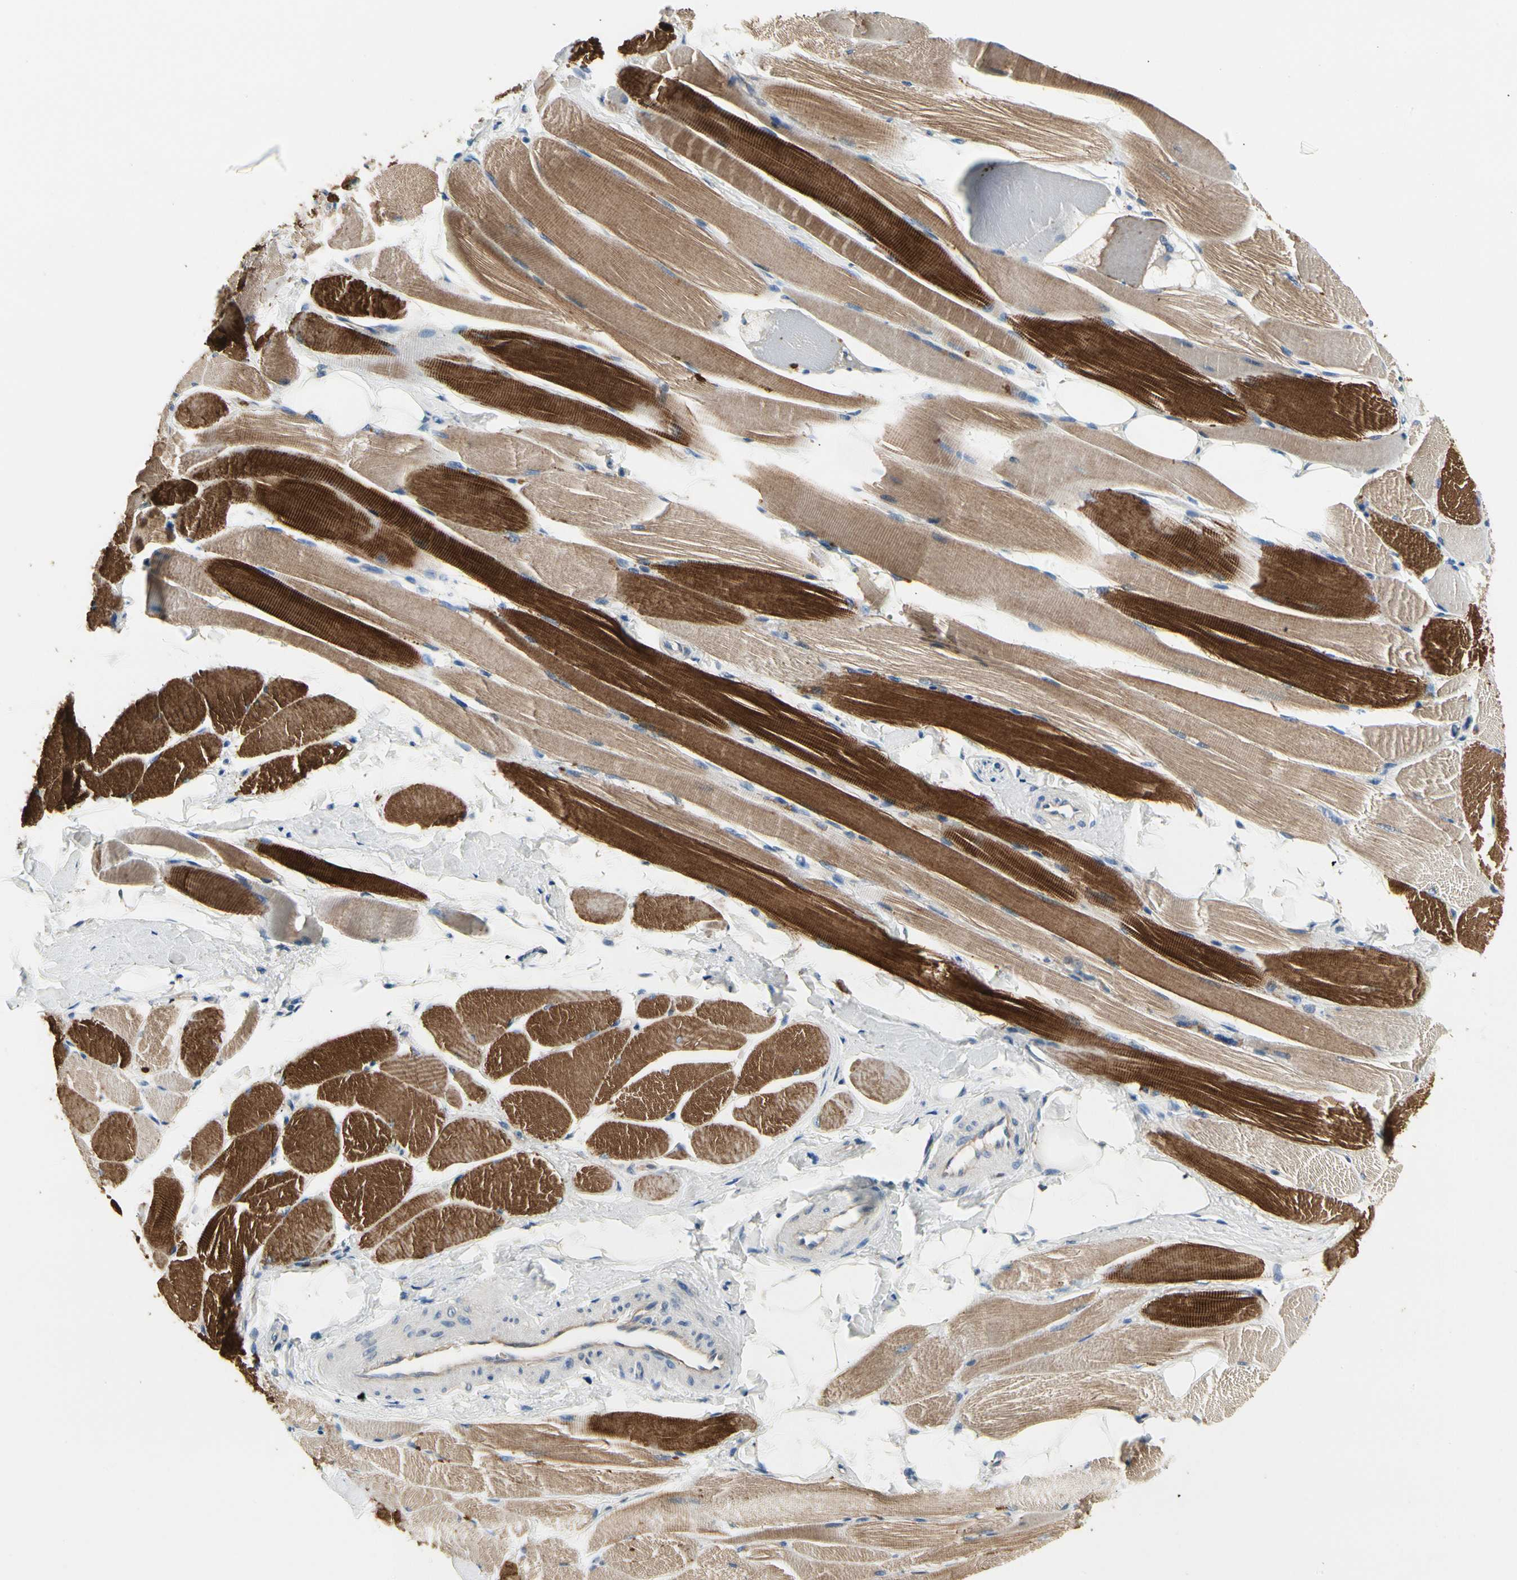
{"staining": {"intensity": "strong", "quantity": "25%-75%", "location": "cytoplasmic/membranous"}, "tissue": "skeletal muscle", "cell_type": "Myocytes", "image_type": "normal", "snomed": [{"axis": "morphology", "description": "Normal tissue, NOS"}, {"axis": "topography", "description": "Skeletal muscle"}, {"axis": "topography", "description": "Peripheral nerve tissue"}], "caption": "Skeletal muscle stained with a protein marker demonstrates strong staining in myocytes.", "gene": "LGR6", "patient": {"sex": "female", "age": 84}}